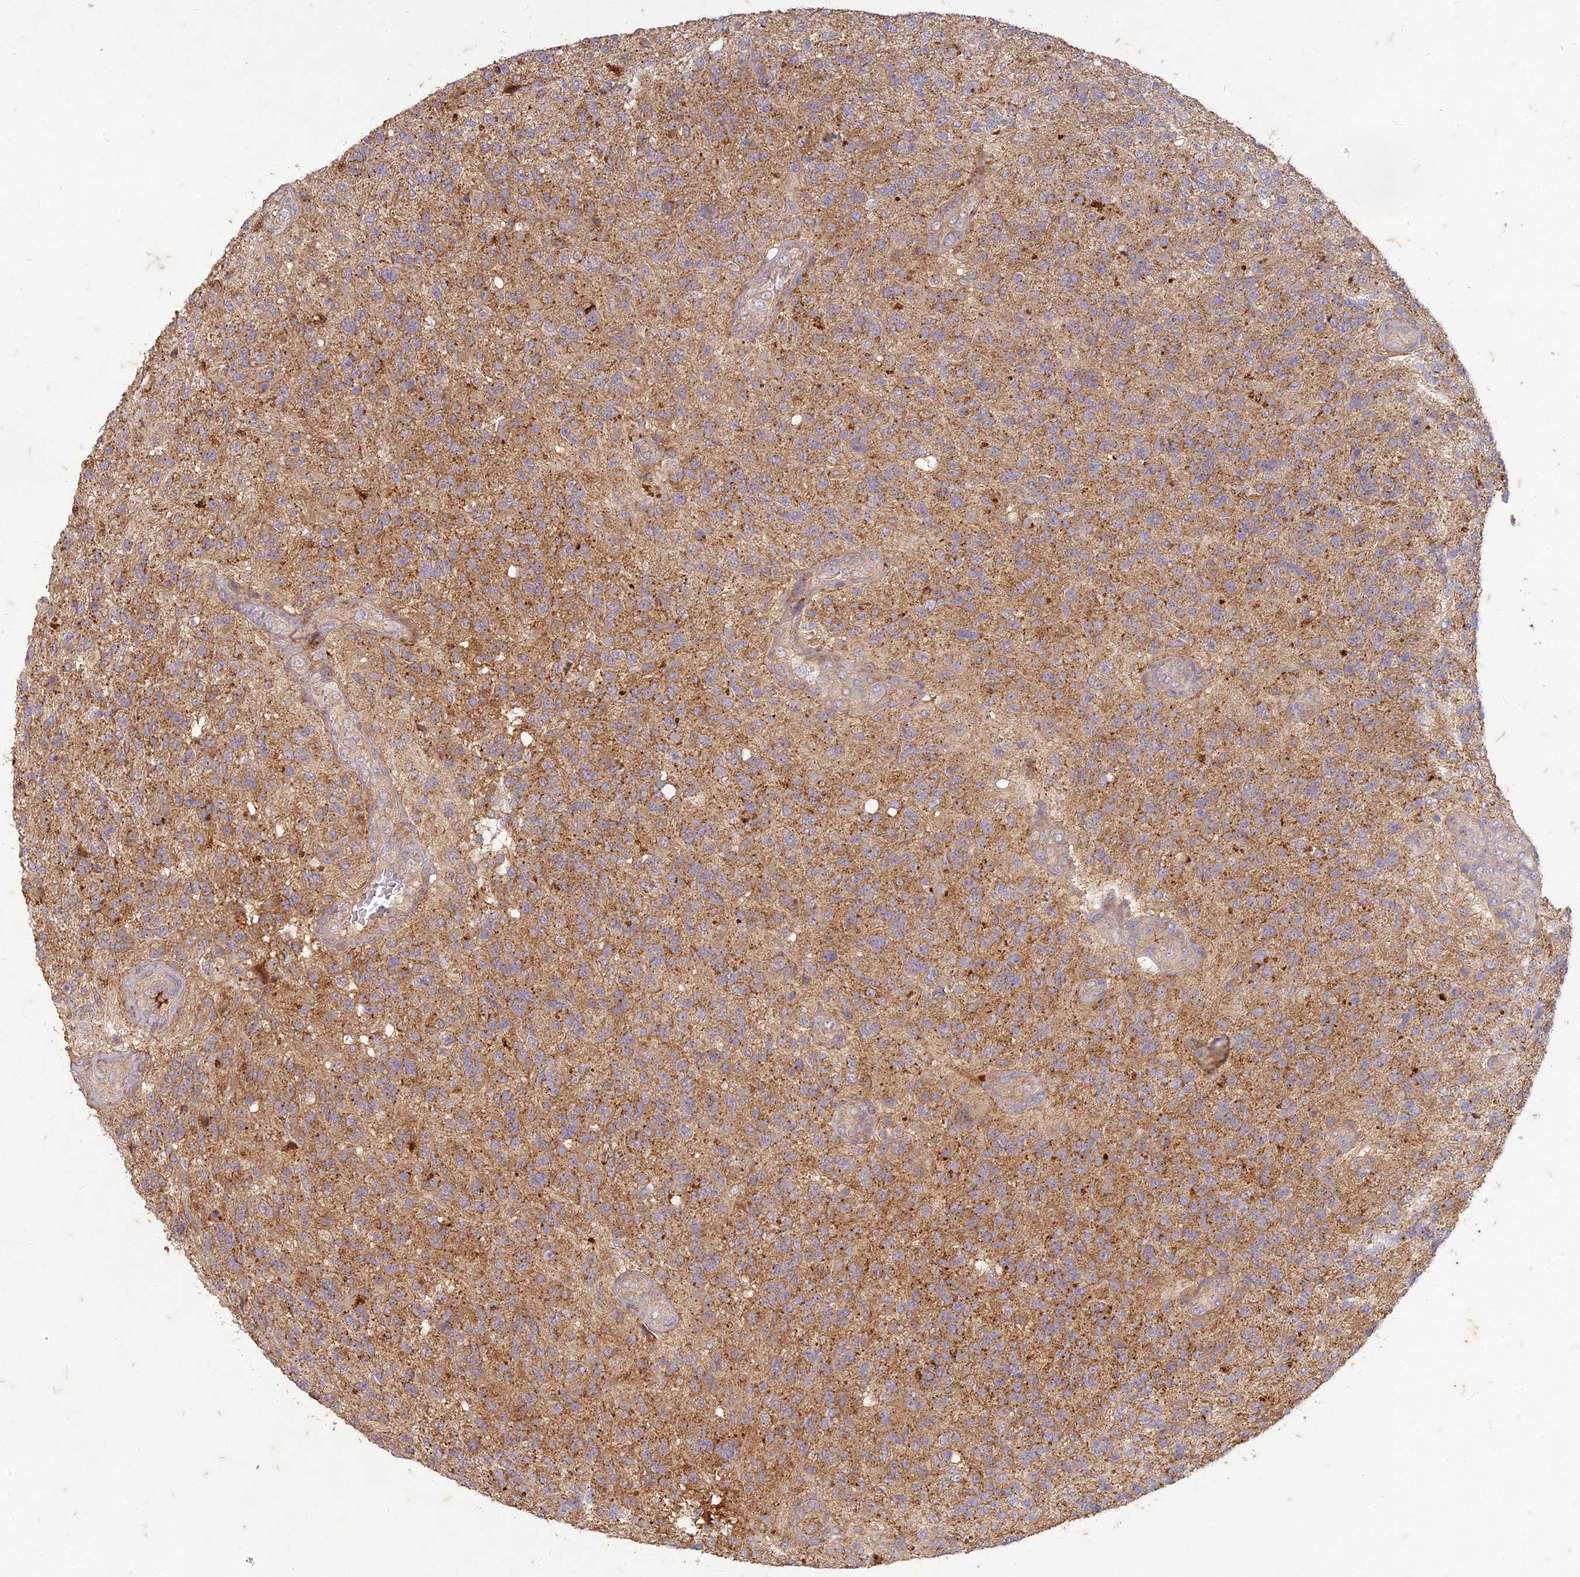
{"staining": {"intensity": "weak", "quantity": "25%-75%", "location": "cytoplasmic/membranous"}, "tissue": "glioma", "cell_type": "Tumor cells", "image_type": "cancer", "snomed": [{"axis": "morphology", "description": "Glioma, malignant, High grade"}, {"axis": "topography", "description": "Brain"}], "caption": "Glioma stained with DAB immunohistochemistry (IHC) exhibits low levels of weak cytoplasmic/membranous staining in about 25%-75% of tumor cells. Using DAB (3,3'-diaminobenzidine) (brown) and hematoxylin (blue) stains, captured at high magnification using brightfield microscopy.", "gene": "TCF25", "patient": {"sex": "male", "age": 56}}